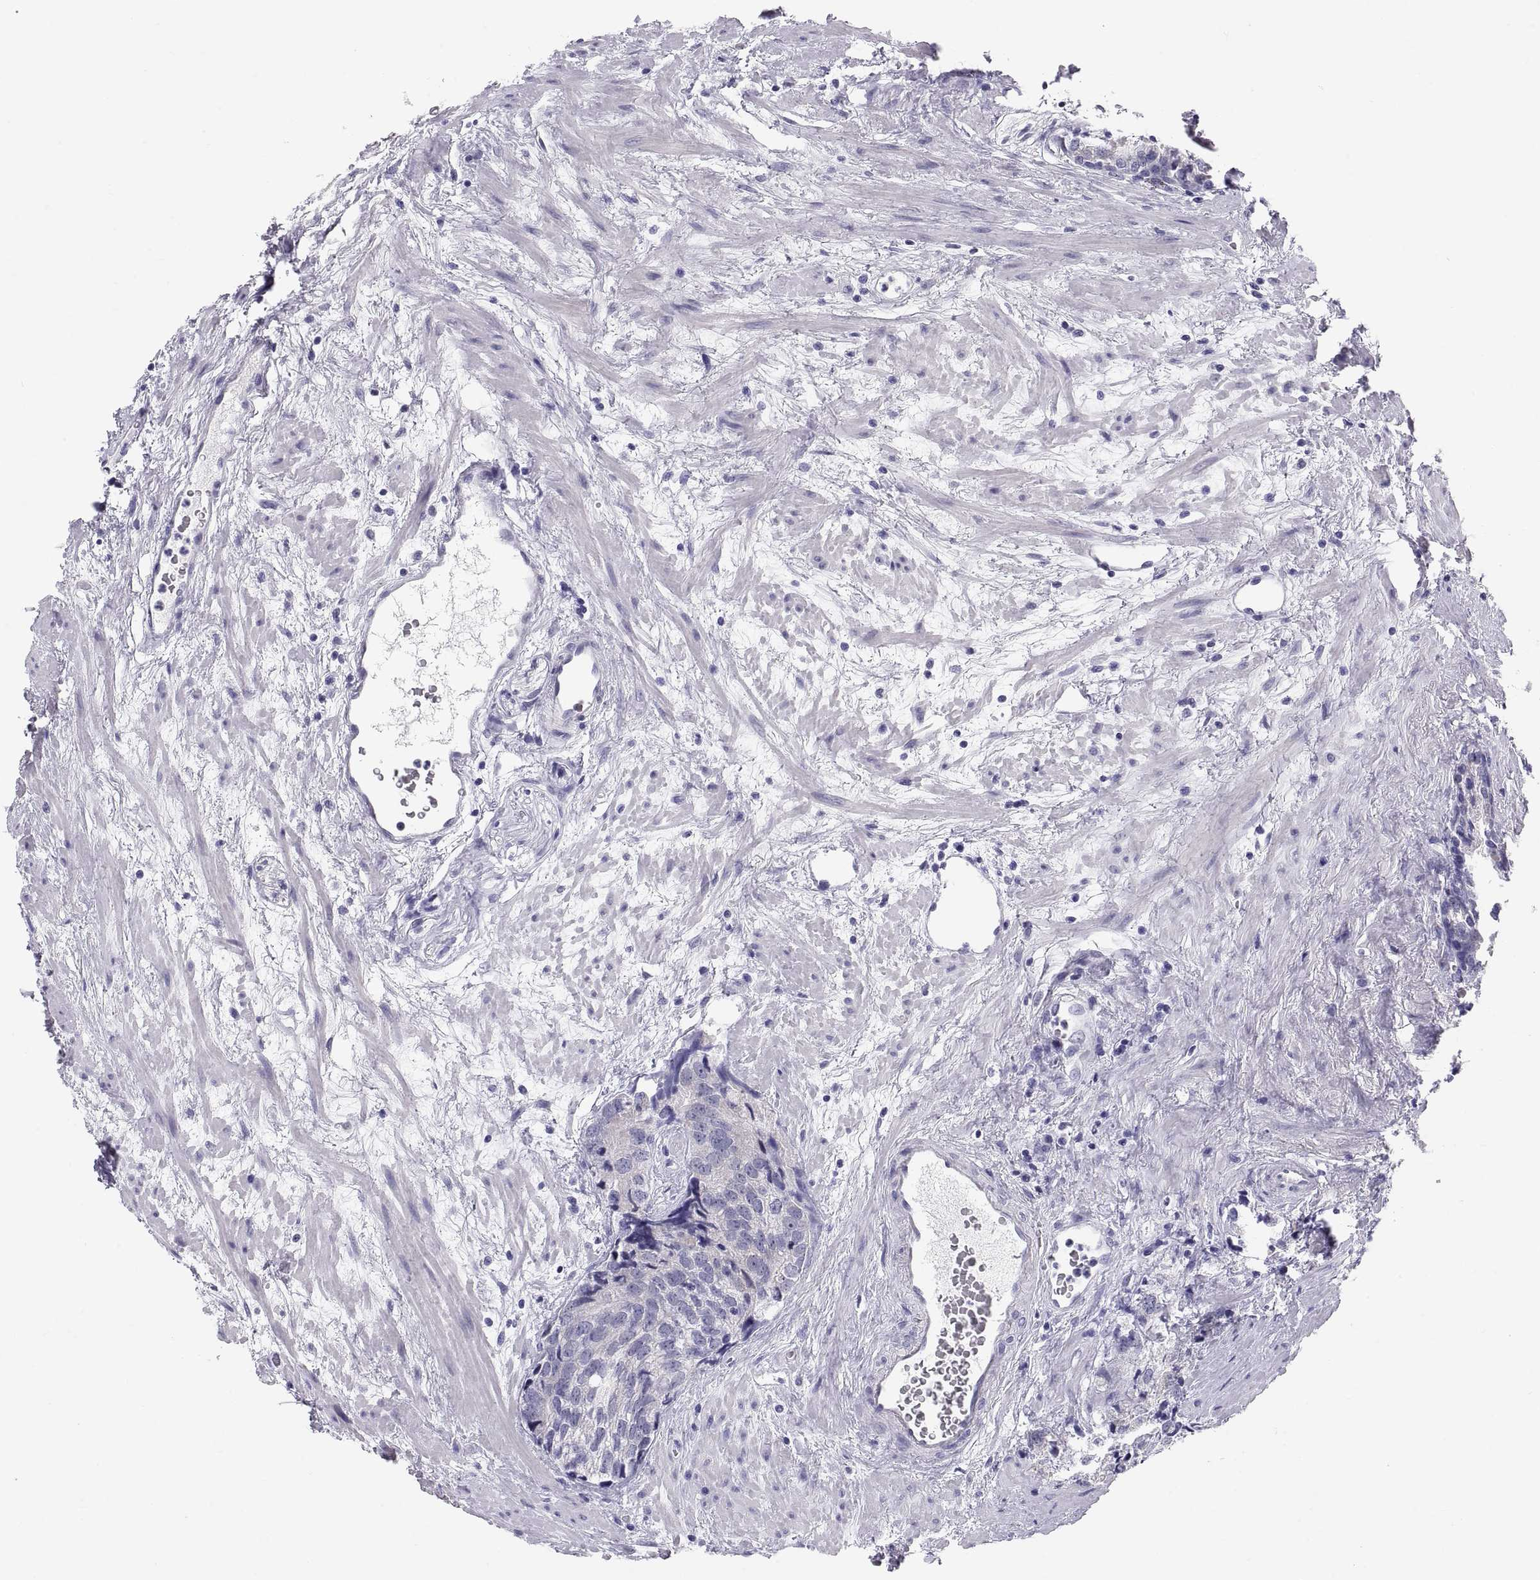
{"staining": {"intensity": "negative", "quantity": "none", "location": "none"}, "tissue": "prostate cancer", "cell_type": "Tumor cells", "image_type": "cancer", "snomed": [{"axis": "morphology", "description": "Adenocarcinoma, NOS"}, {"axis": "topography", "description": "Prostate and seminal vesicle, NOS"}], "caption": "Histopathology image shows no significant protein staining in tumor cells of prostate cancer (adenocarcinoma). The staining was performed using DAB to visualize the protein expression in brown, while the nuclei were stained in blue with hematoxylin (Magnification: 20x).", "gene": "FAM170A", "patient": {"sex": "male", "age": 63}}